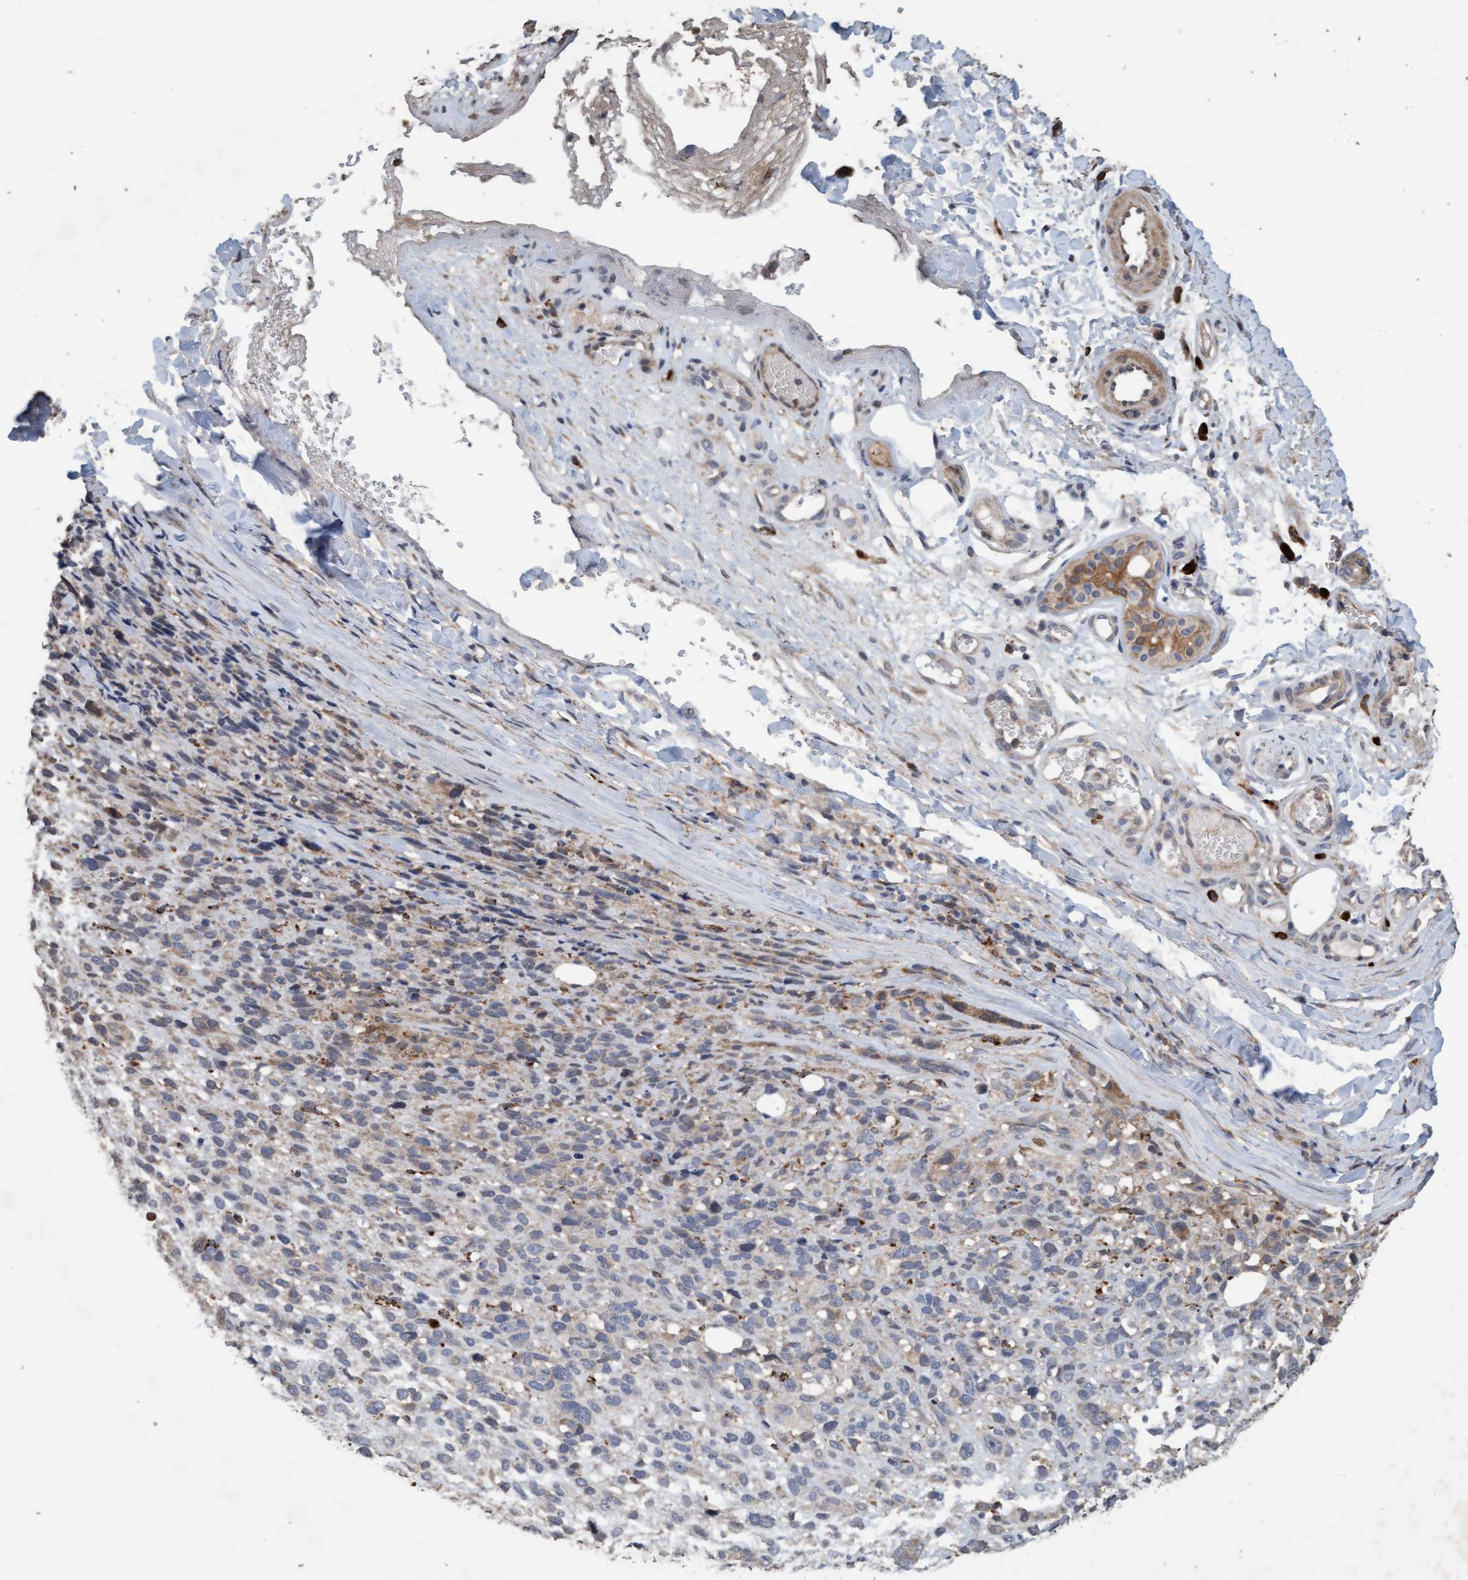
{"staining": {"intensity": "weak", "quantity": "<25%", "location": "cytoplasmic/membranous"}, "tissue": "melanoma", "cell_type": "Tumor cells", "image_type": "cancer", "snomed": [{"axis": "morphology", "description": "Malignant melanoma, NOS"}, {"axis": "topography", "description": "Skin"}], "caption": "Micrograph shows no protein positivity in tumor cells of melanoma tissue. The staining was performed using DAB (3,3'-diaminobenzidine) to visualize the protein expression in brown, while the nuclei were stained in blue with hematoxylin (Magnification: 20x).", "gene": "LONRF1", "patient": {"sex": "female", "age": 55}}